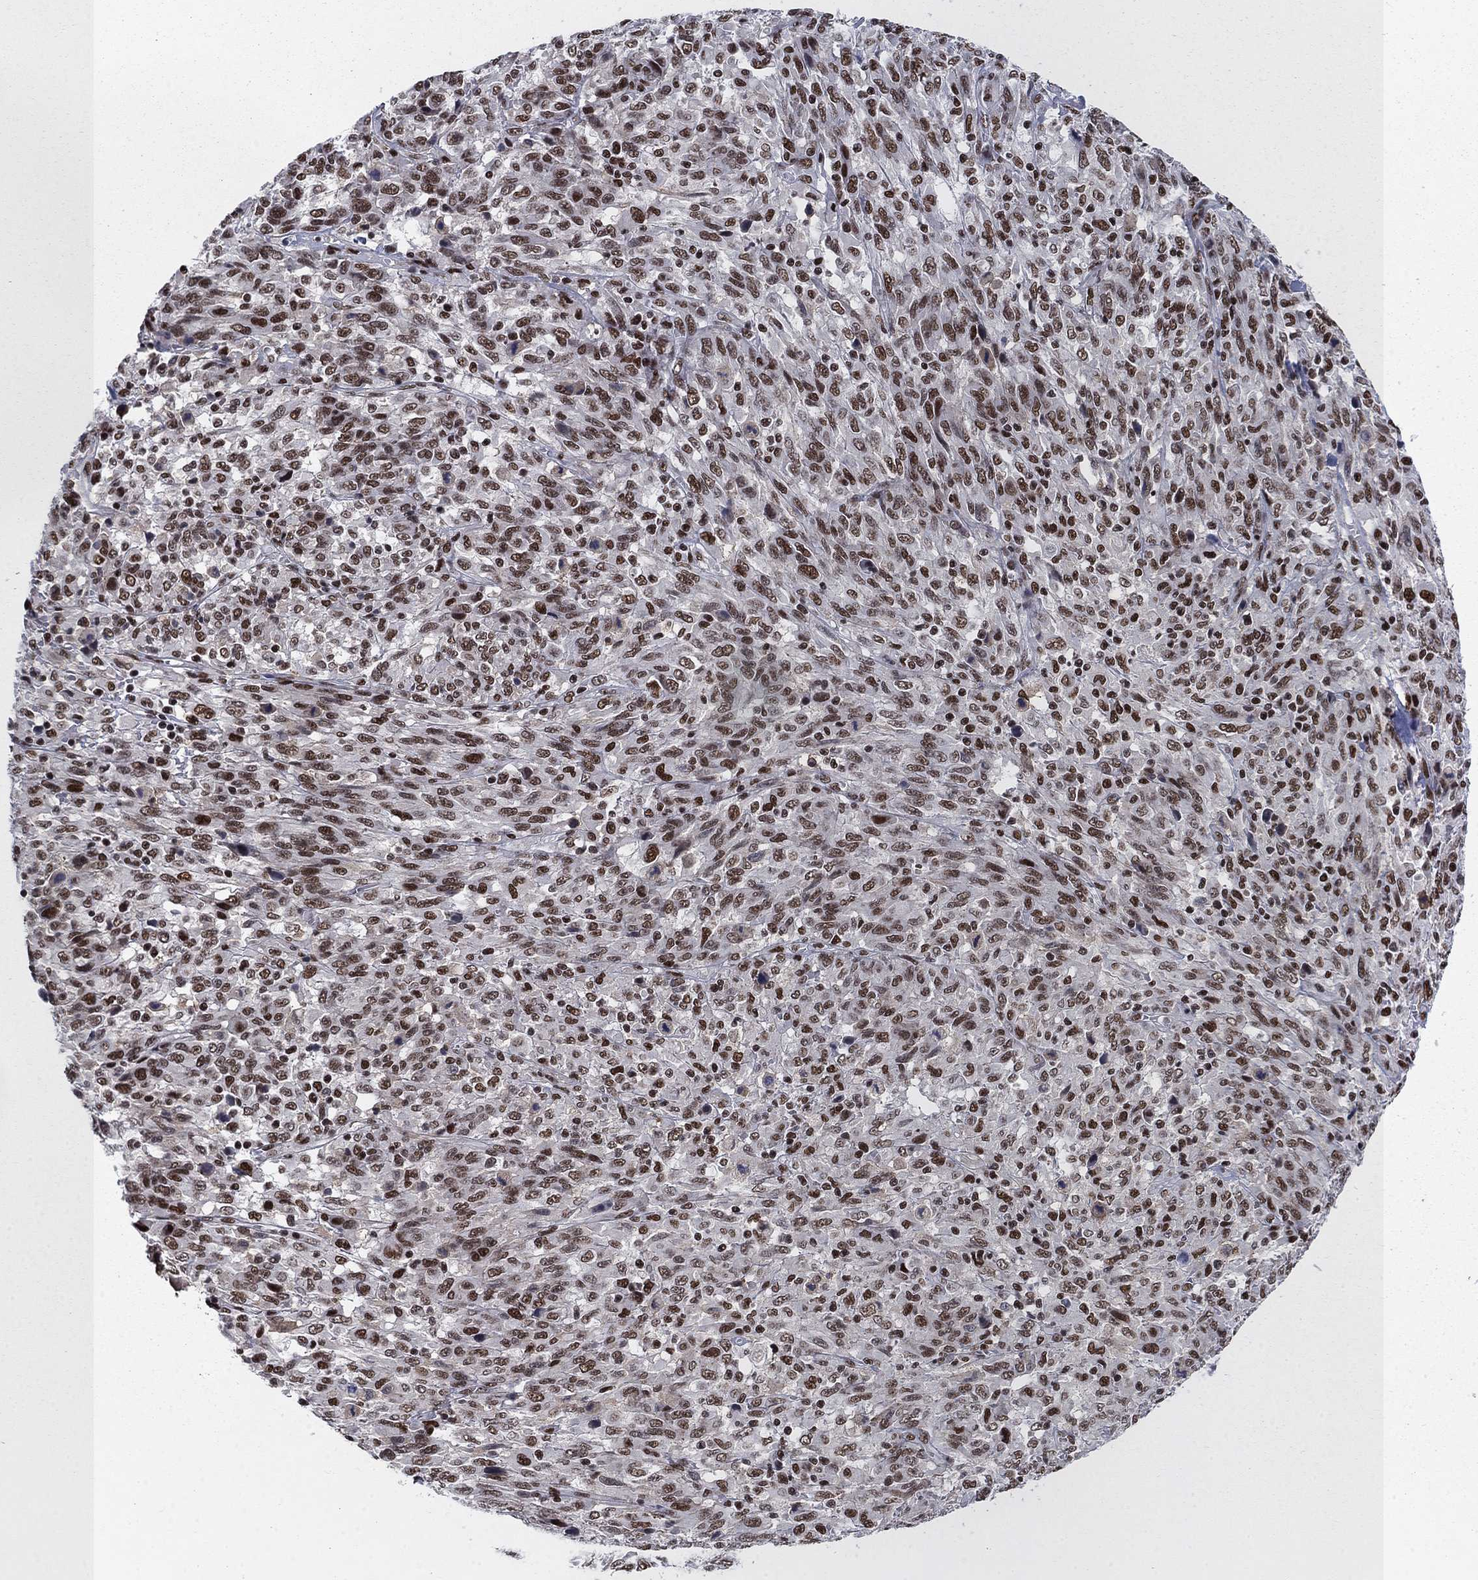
{"staining": {"intensity": "strong", "quantity": "25%-75%", "location": "nuclear"}, "tissue": "melanoma", "cell_type": "Tumor cells", "image_type": "cancer", "snomed": [{"axis": "morphology", "description": "Malignant melanoma, NOS"}, {"axis": "topography", "description": "Skin"}], "caption": "Immunohistochemistry (DAB) staining of human malignant melanoma shows strong nuclear protein positivity in approximately 25%-75% of tumor cells.", "gene": "RPRD1B", "patient": {"sex": "female", "age": 91}}